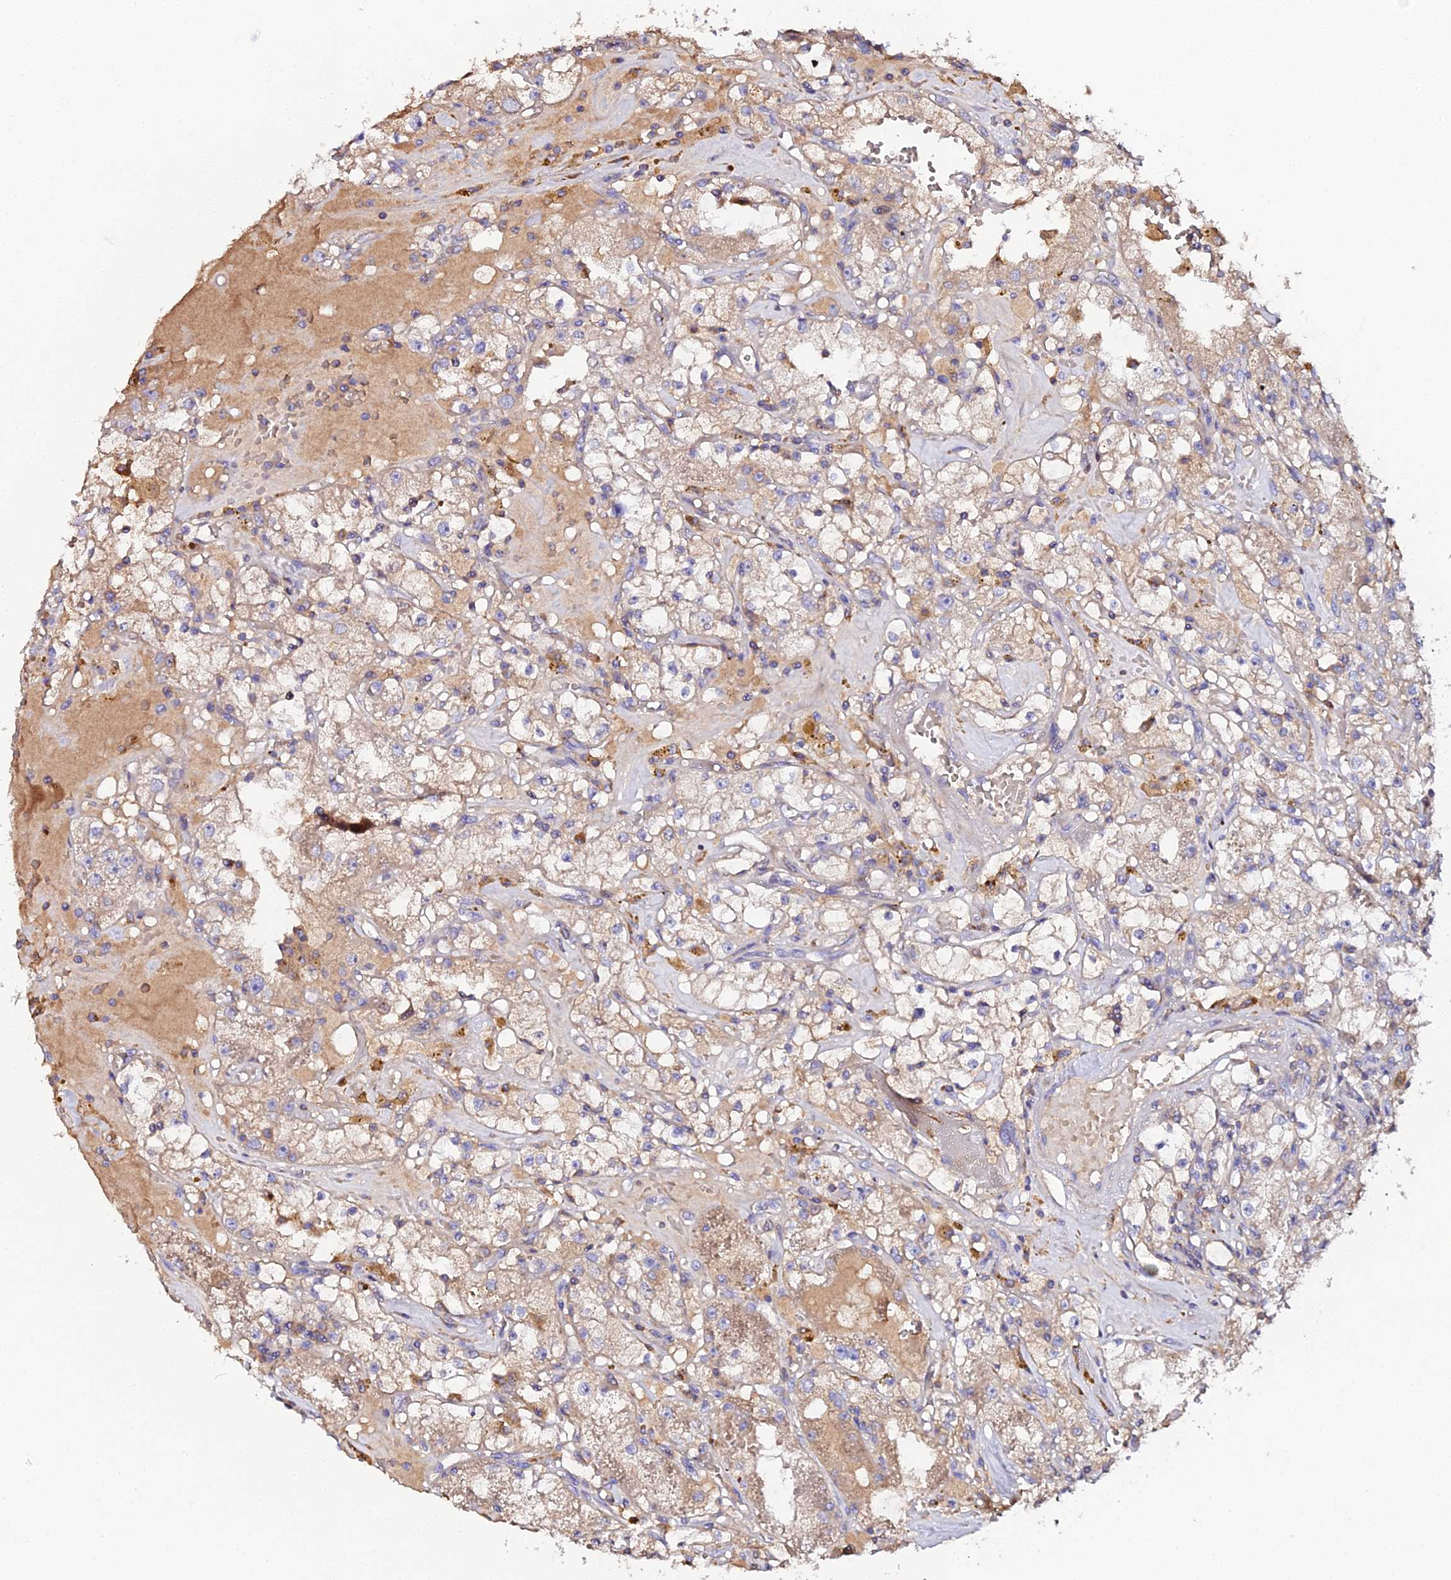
{"staining": {"intensity": "moderate", "quantity": "<25%", "location": "cytoplasmic/membranous"}, "tissue": "renal cancer", "cell_type": "Tumor cells", "image_type": "cancer", "snomed": [{"axis": "morphology", "description": "Adenocarcinoma, NOS"}, {"axis": "topography", "description": "Kidney"}], "caption": "There is low levels of moderate cytoplasmic/membranous expression in tumor cells of renal adenocarcinoma, as demonstrated by immunohistochemical staining (brown color).", "gene": "SCX", "patient": {"sex": "male", "age": 56}}